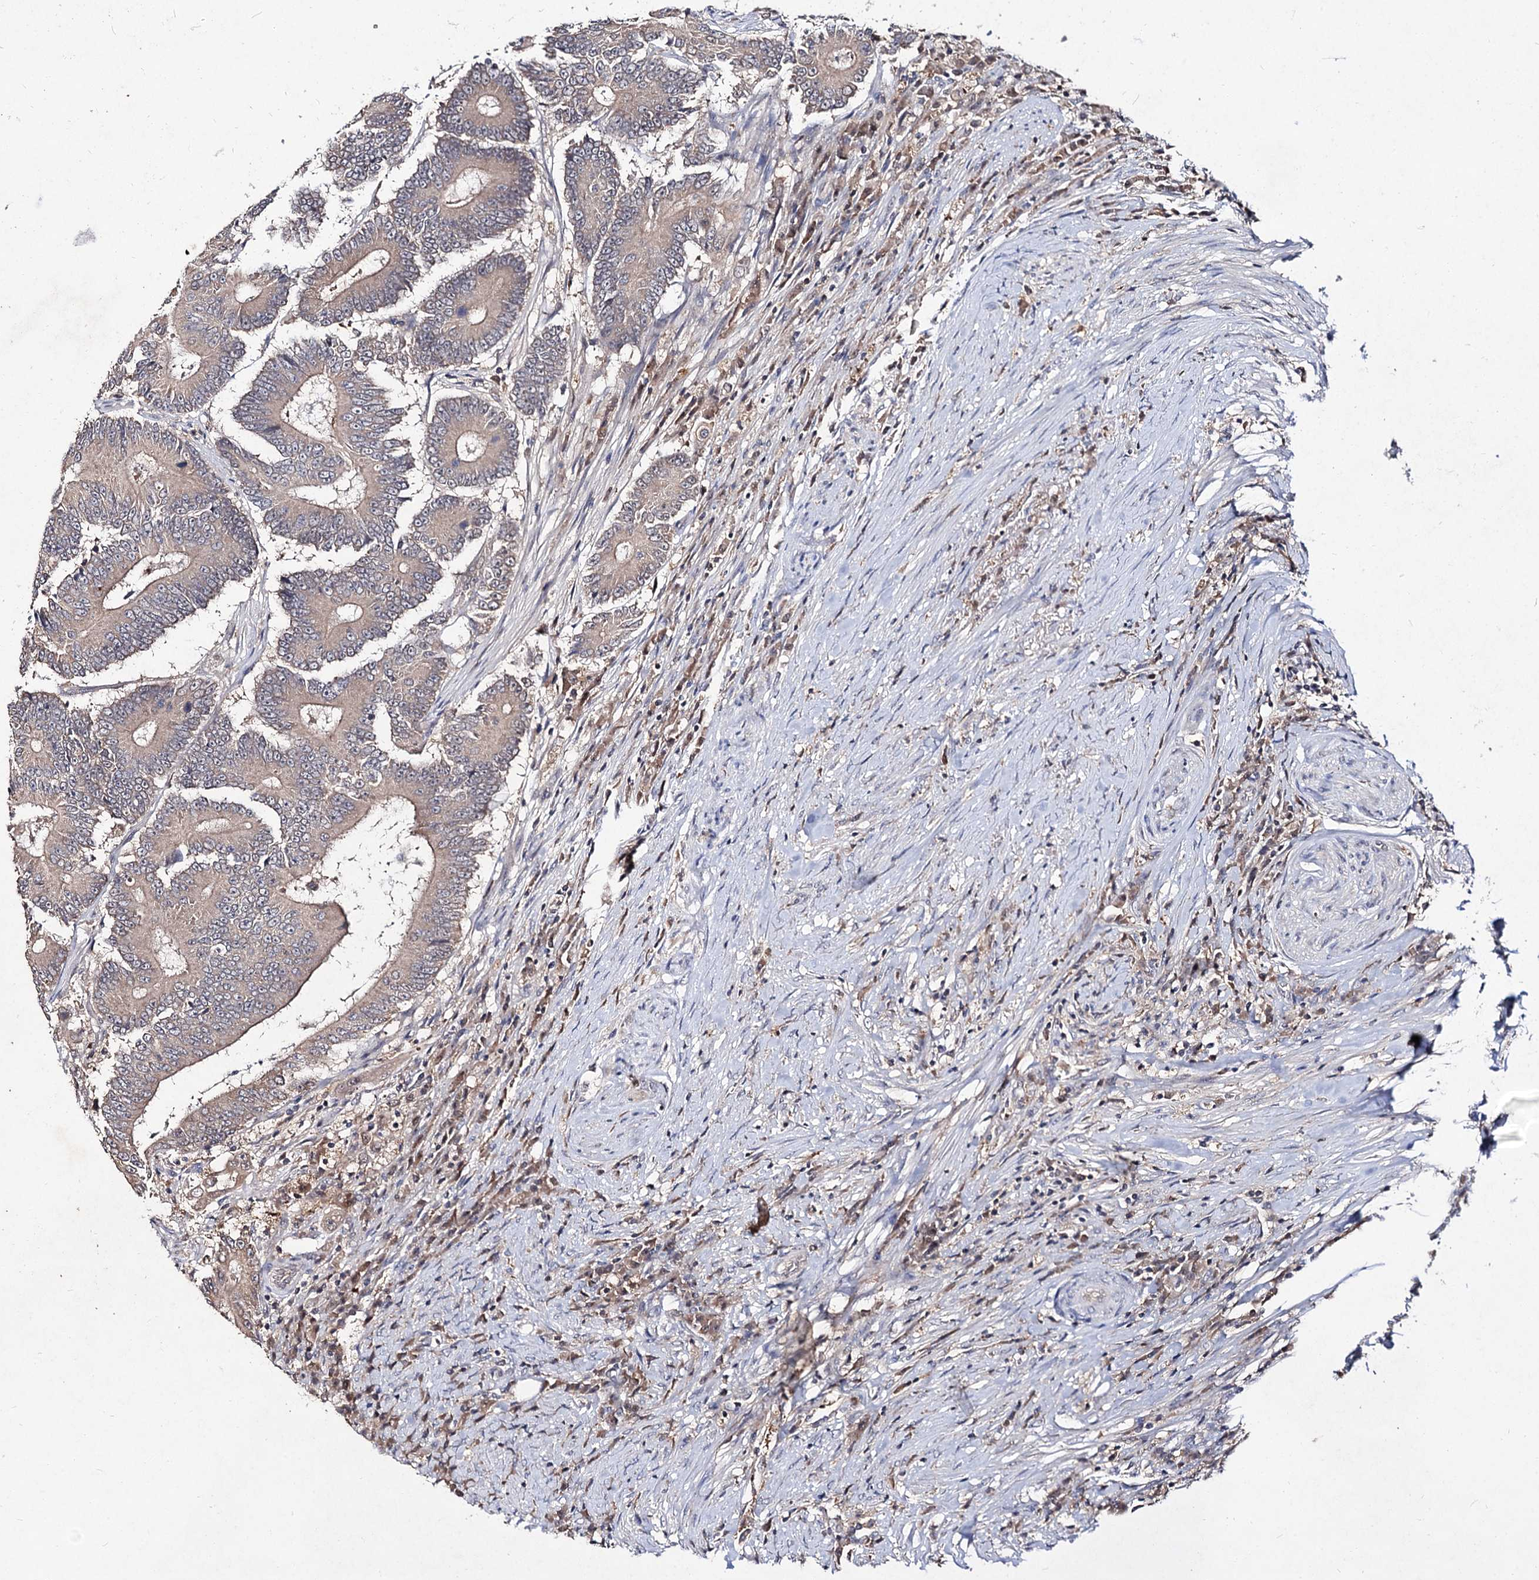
{"staining": {"intensity": "negative", "quantity": "none", "location": "none"}, "tissue": "colorectal cancer", "cell_type": "Tumor cells", "image_type": "cancer", "snomed": [{"axis": "morphology", "description": "Adenocarcinoma, NOS"}, {"axis": "topography", "description": "Colon"}], "caption": "Immunohistochemistry (IHC) photomicrograph of colorectal adenocarcinoma stained for a protein (brown), which shows no expression in tumor cells.", "gene": "ACTR6", "patient": {"sex": "male", "age": 83}}